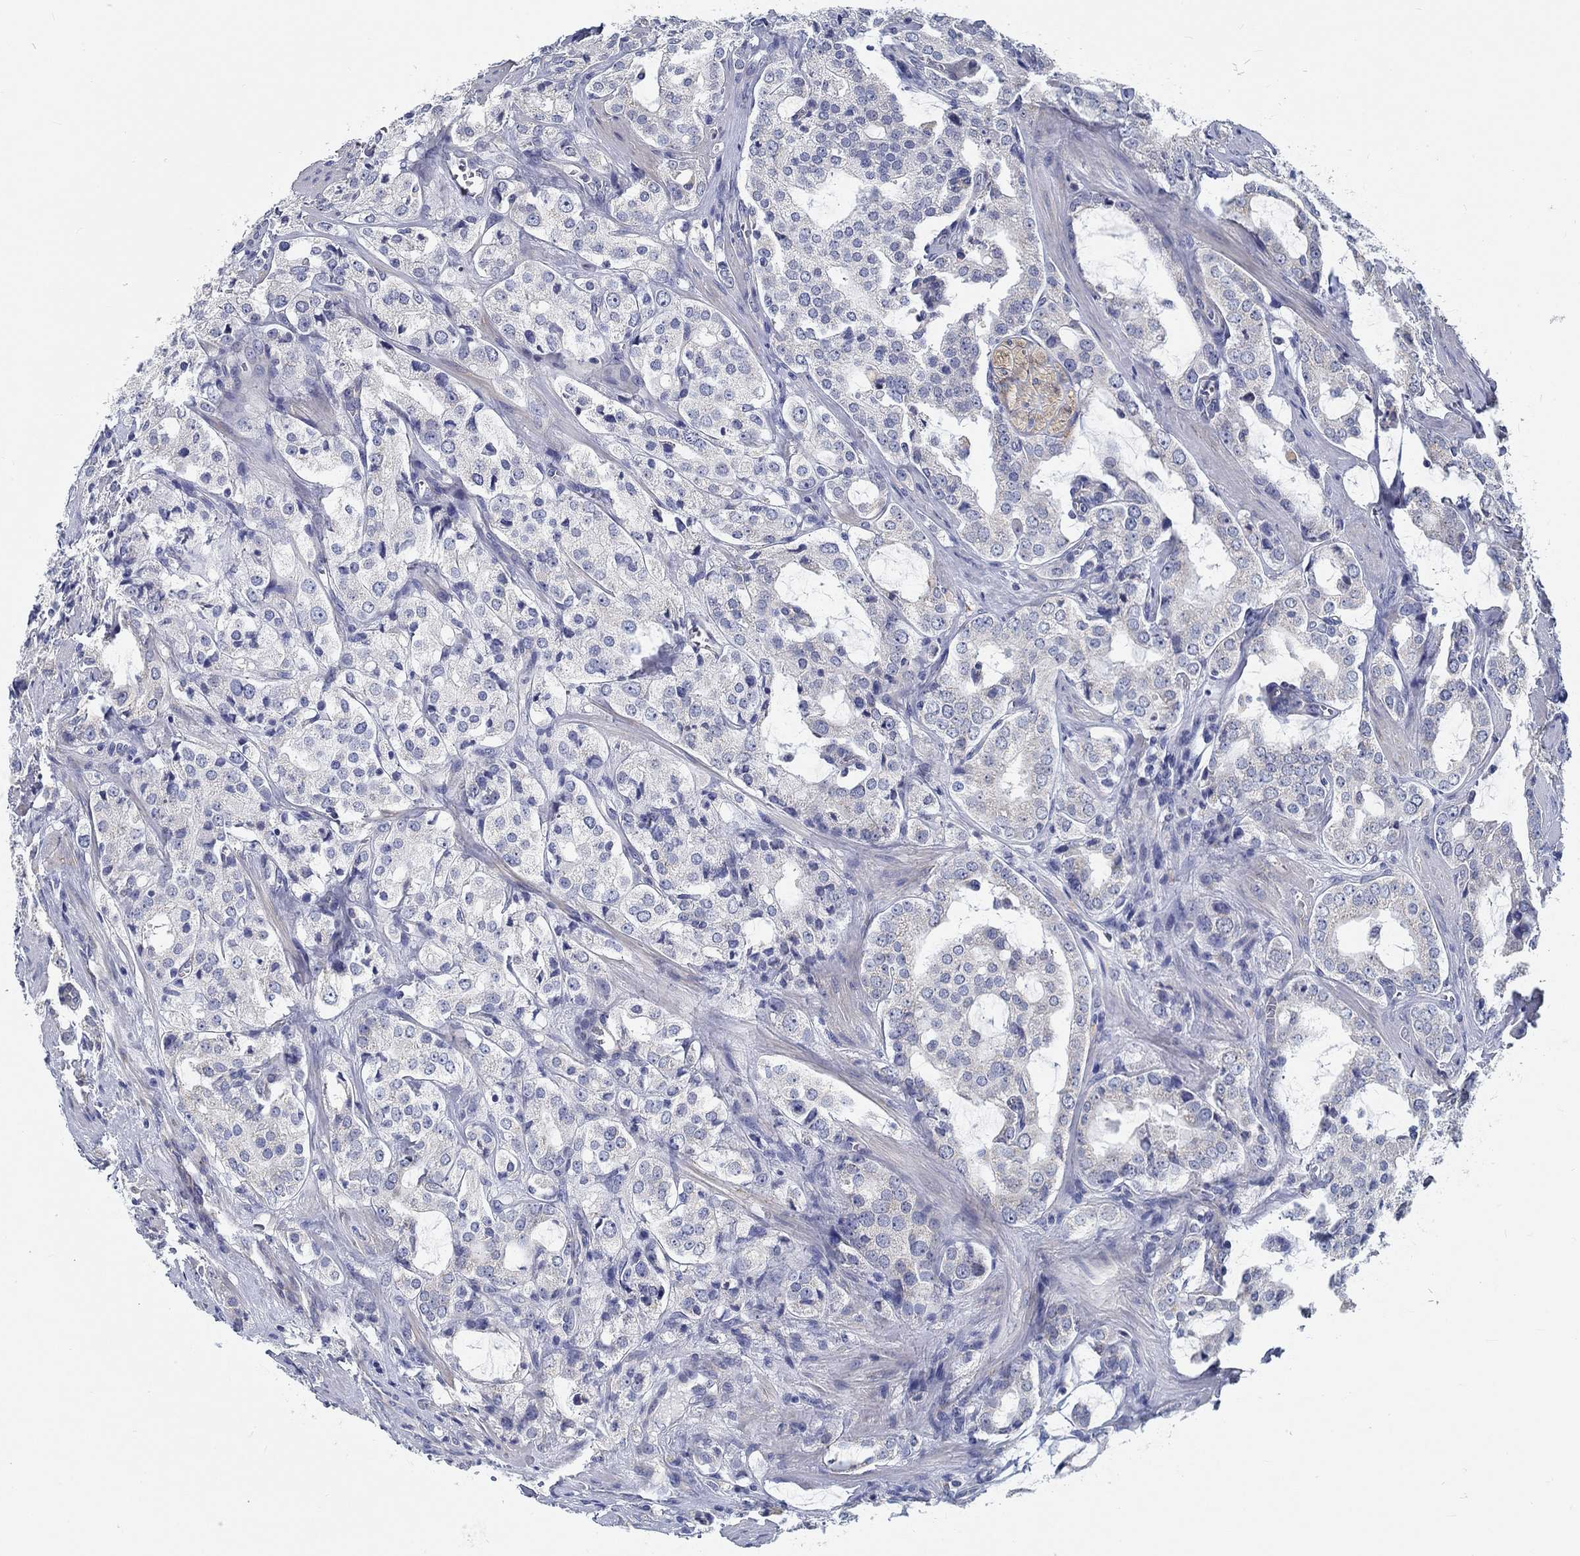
{"staining": {"intensity": "negative", "quantity": "none", "location": "none"}, "tissue": "prostate cancer", "cell_type": "Tumor cells", "image_type": "cancer", "snomed": [{"axis": "morphology", "description": "Adenocarcinoma, NOS"}, {"axis": "topography", "description": "Prostate"}], "caption": "Tumor cells are negative for protein expression in human prostate cancer (adenocarcinoma).", "gene": "MYBPC1", "patient": {"sex": "male", "age": 66}}